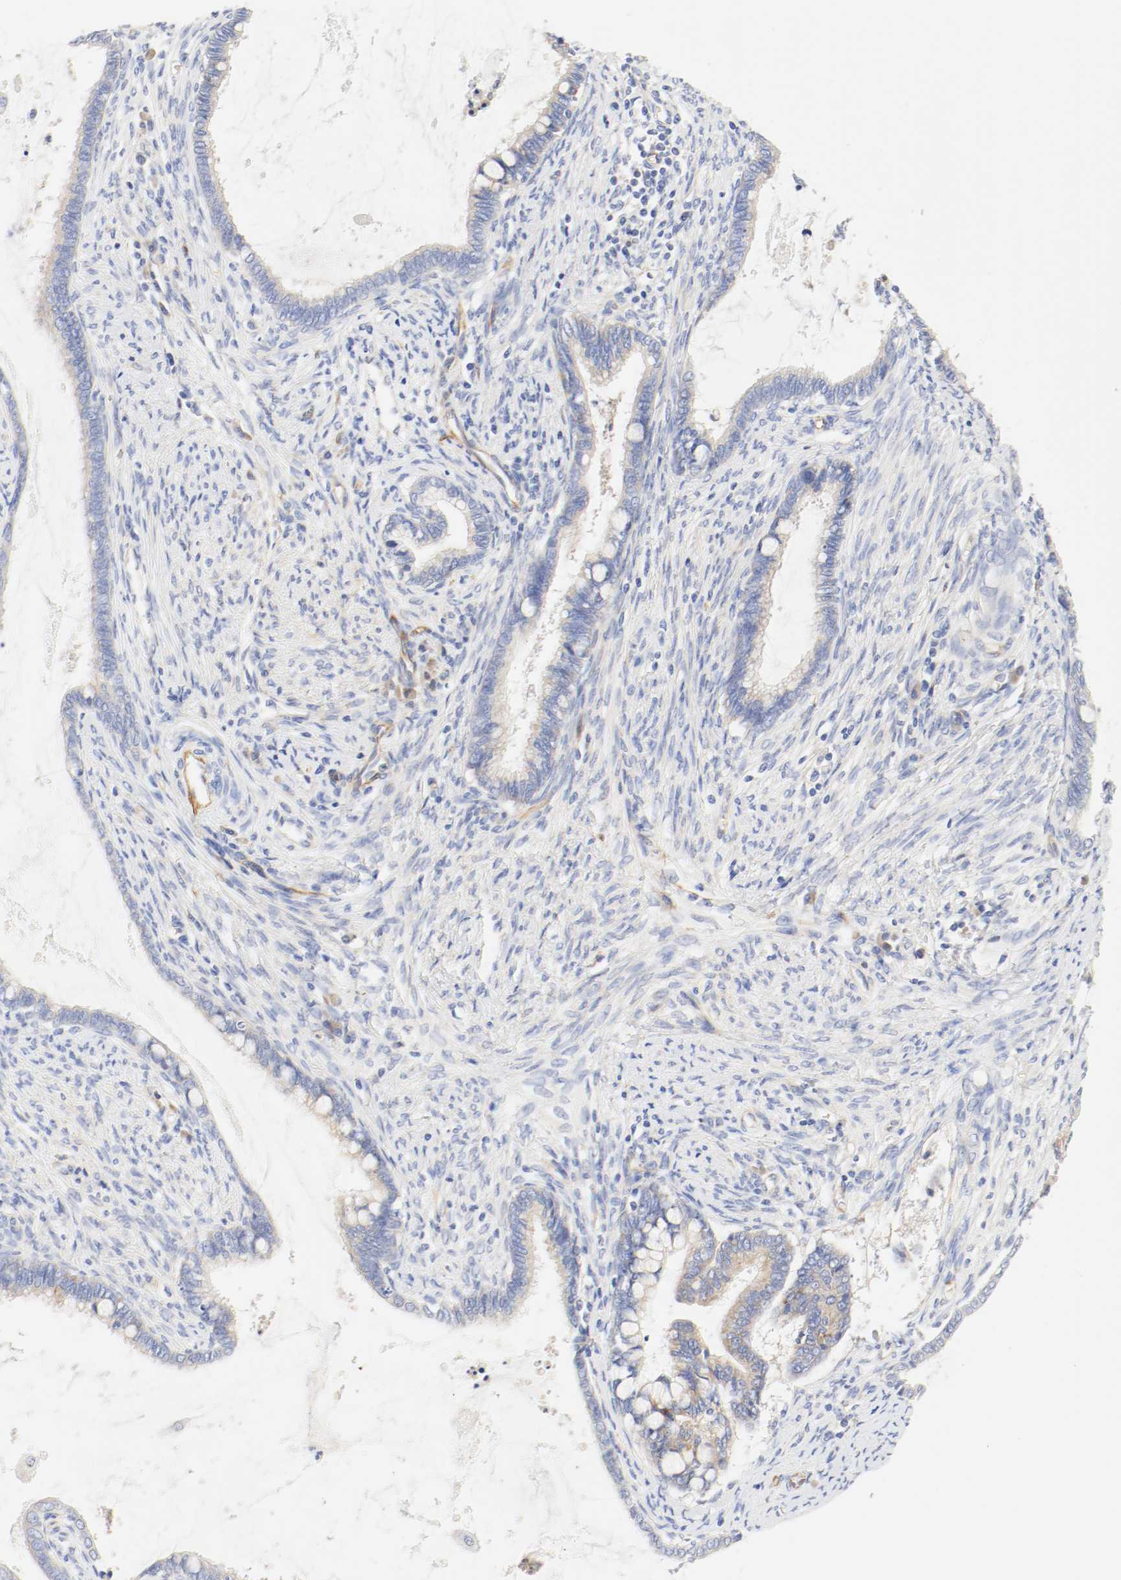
{"staining": {"intensity": "moderate", "quantity": "25%-75%", "location": "cytoplasmic/membranous"}, "tissue": "cervical cancer", "cell_type": "Tumor cells", "image_type": "cancer", "snomed": [{"axis": "morphology", "description": "Adenocarcinoma, NOS"}, {"axis": "topography", "description": "Cervix"}], "caption": "Human cervical cancer (adenocarcinoma) stained for a protein (brown) displays moderate cytoplasmic/membranous positive staining in about 25%-75% of tumor cells.", "gene": "GIT1", "patient": {"sex": "female", "age": 44}}